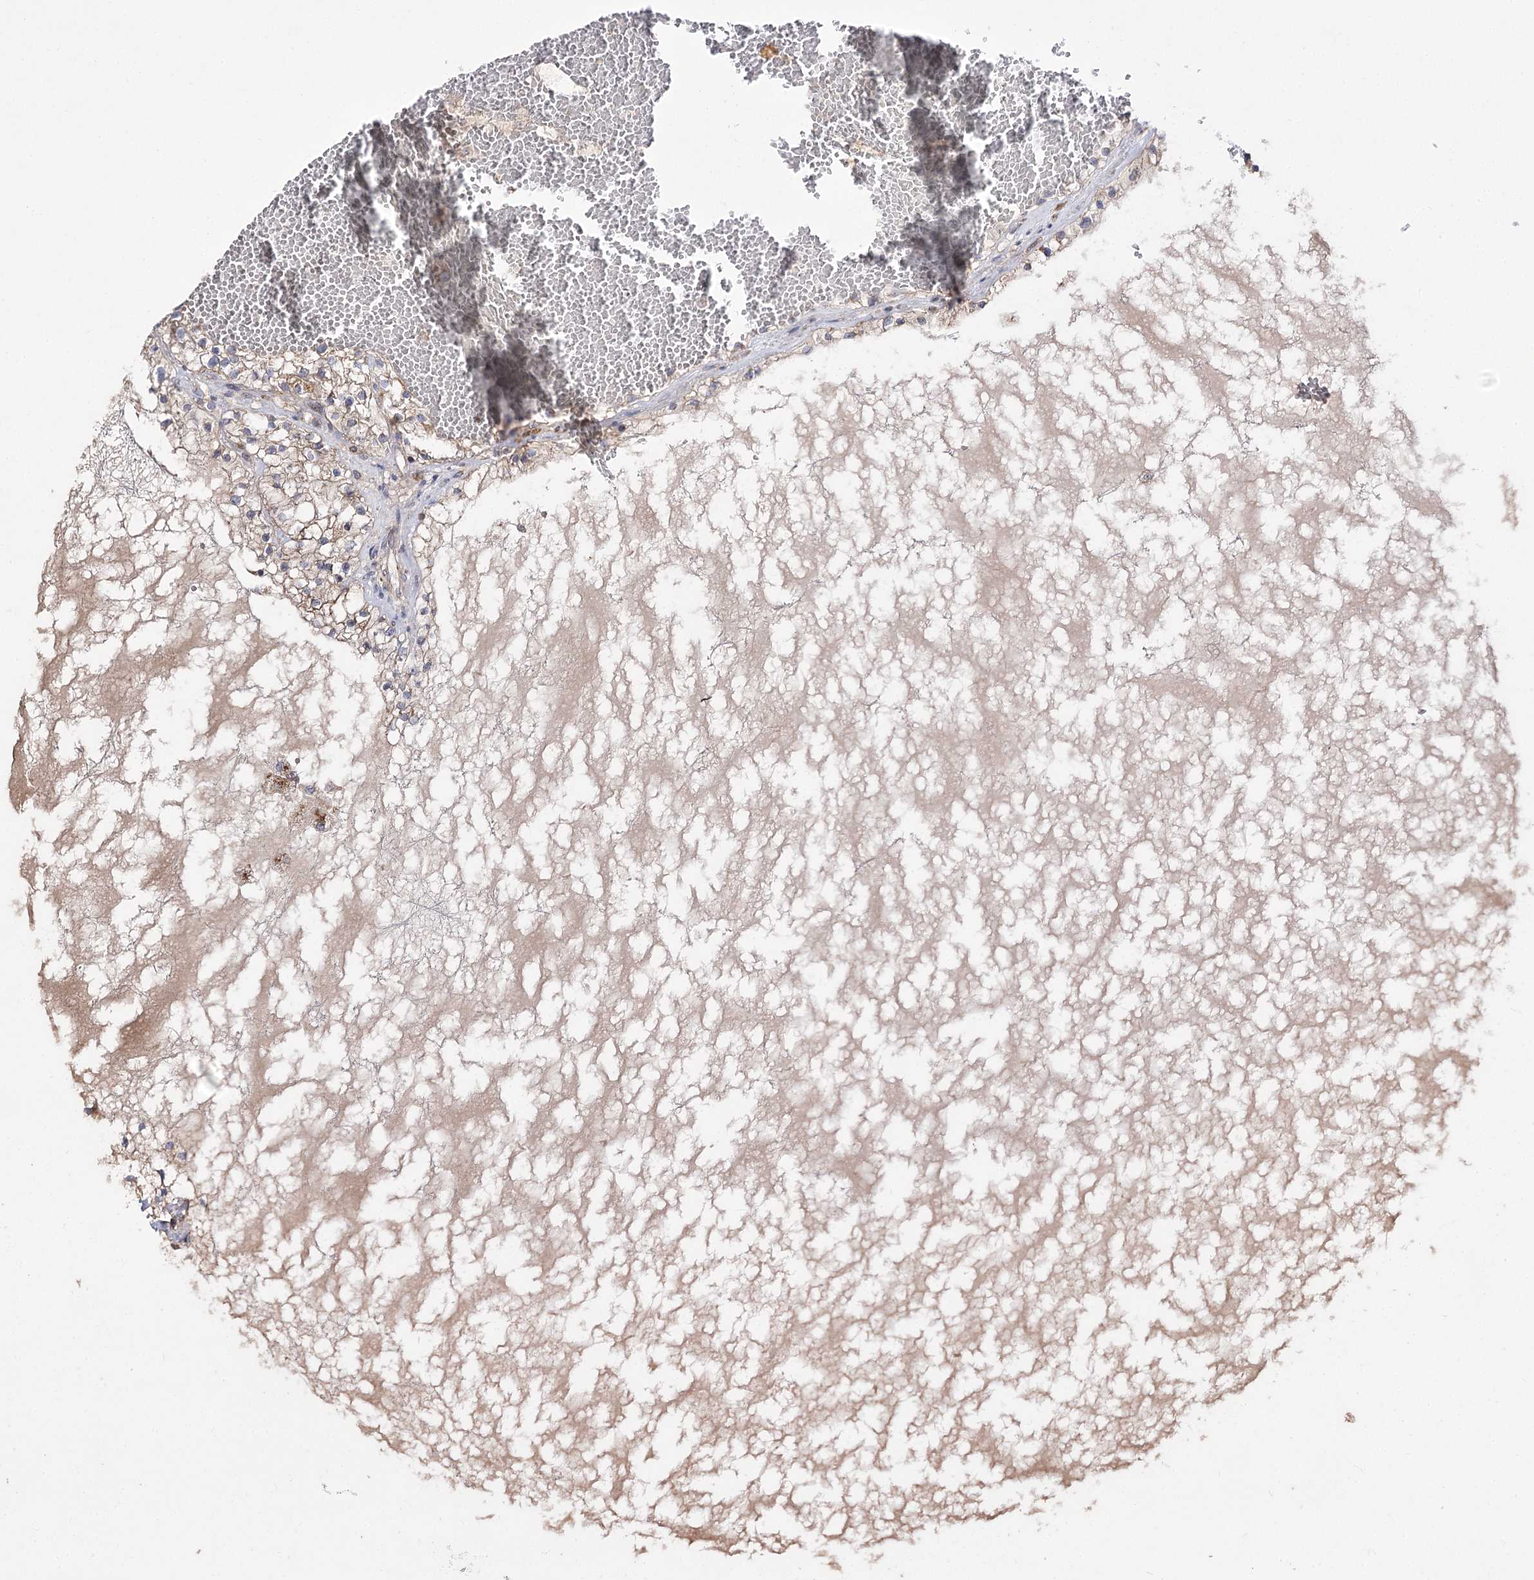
{"staining": {"intensity": "weak", "quantity": "<25%", "location": "cytoplasmic/membranous"}, "tissue": "renal cancer", "cell_type": "Tumor cells", "image_type": "cancer", "snomed": [{"axis": "morphology", "description": "Normal tissue, NOS"}, {"axis": "morphology", "description": "Adenocarcinoma, NOS"}, {"axis": "topography", "description": "Kidney"}], "caption": "High magnification brightfield microscopy of renal adenocarcinoma stained with DAB (3,3'-diaminobenzidine) (brown) and counterstained with hematoxylin (blue): tumor cells show no significant expression.", "gene": "NADK2", "patient": {"sex": "male", "age": 68}}